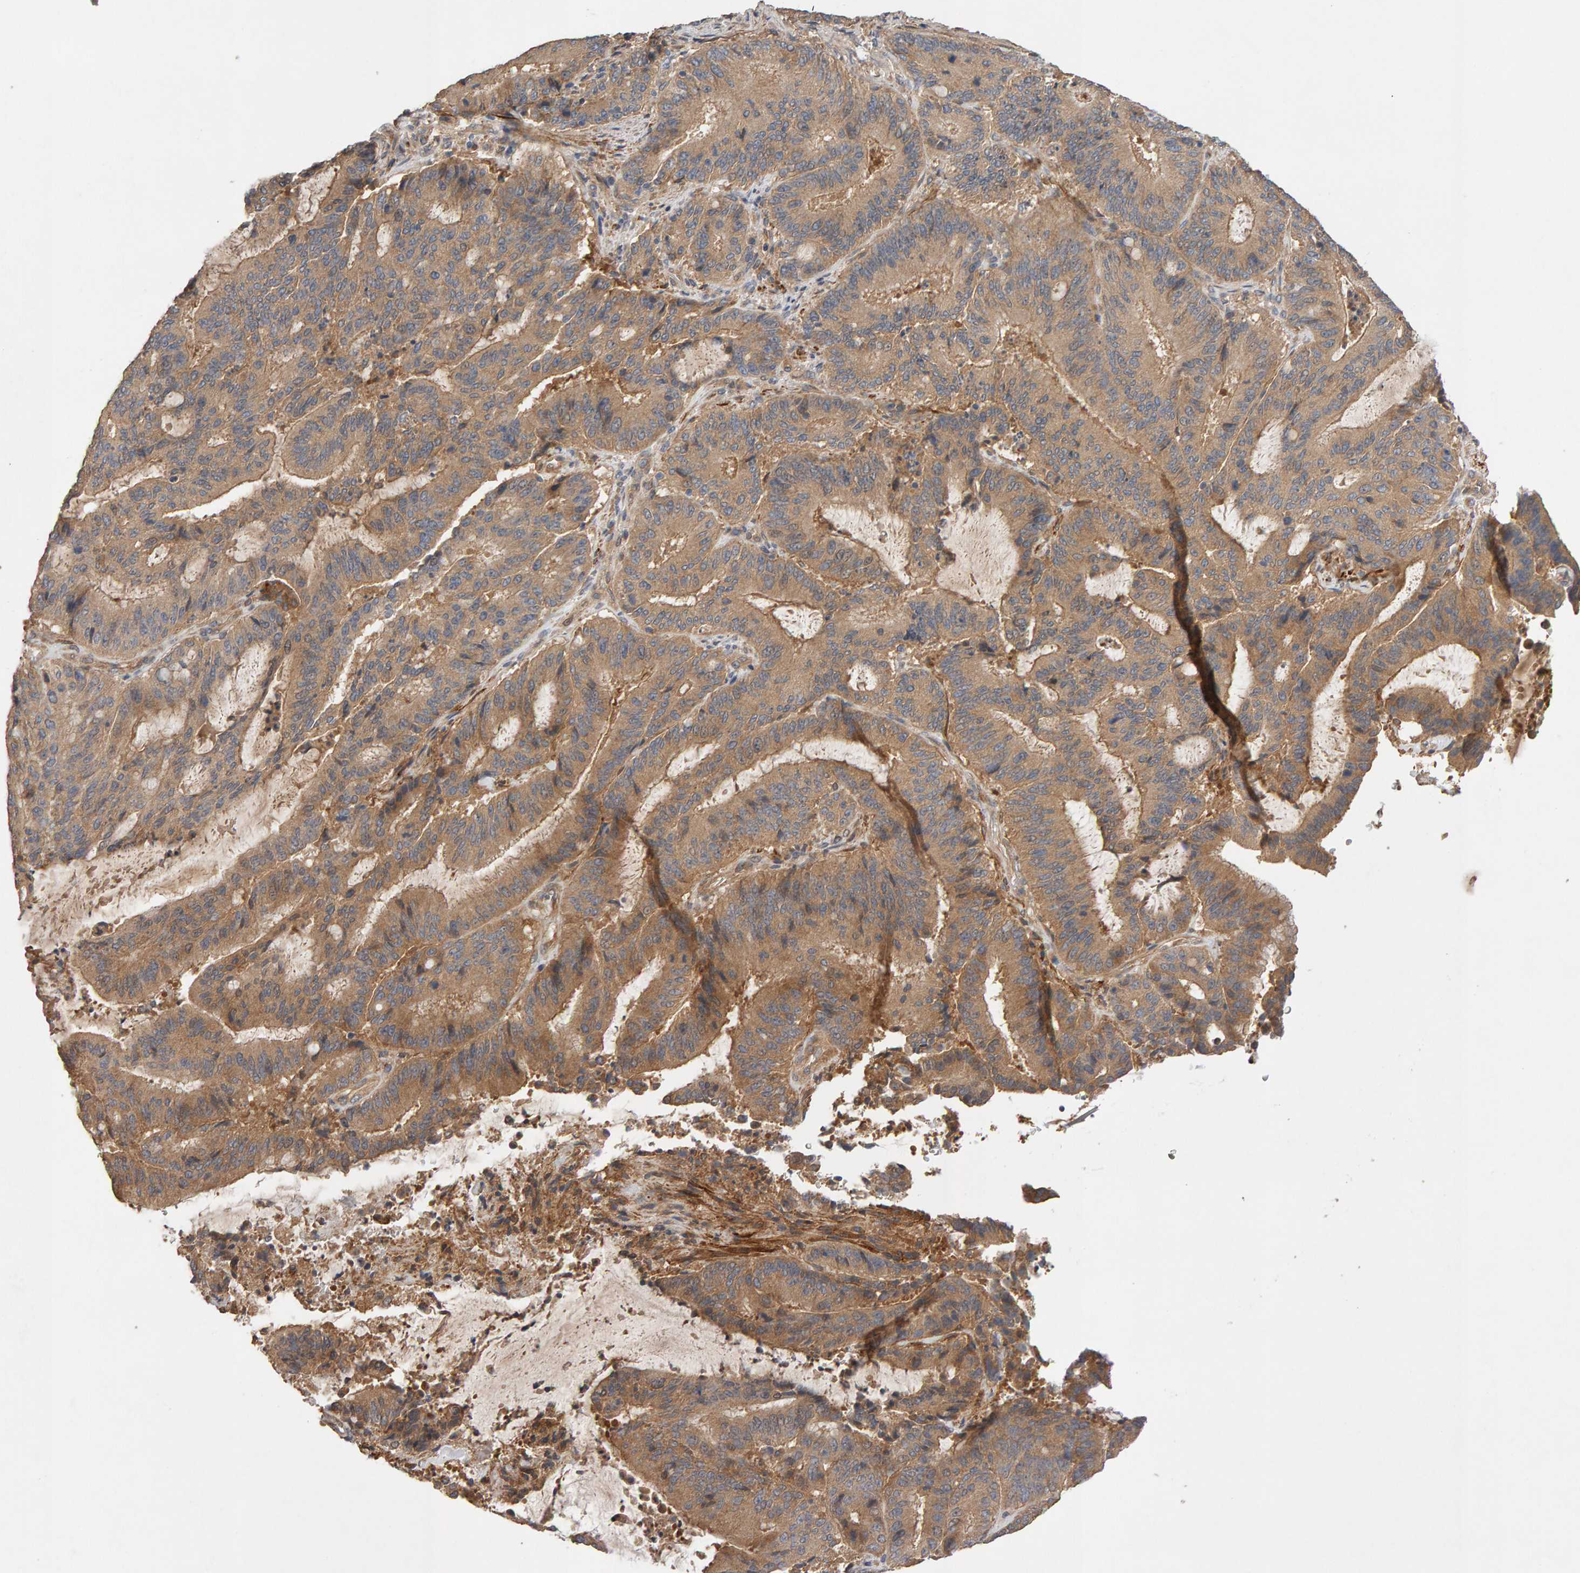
{"staining": {"intensity": "moderate", "quantity": ">75%", "location": "cytoplasmic/membranous"}, "tissue": "liver cancer", "cell_type": "Tumor cells", "image_type": "cancer", "snomed": [{"axis": "morphology", "description": "Normal tissue, NOS"}, {"axis": "morphology", "description": "Cholangiocarcinoma"}, {"axis": "topography", "description": "Liver"}, {"axis": "topography", "description": "Peripheral nerve tissue"}], "caption": "Cholangiocarcinoma (liver) stained with immunohistochemistry (IHC) exhibits moderate cytoplasmic/membranous positivity in approximately >75% of tumor cells.", "gene": "RNF19A", "patient": {"sex": "female", "age": 73}}